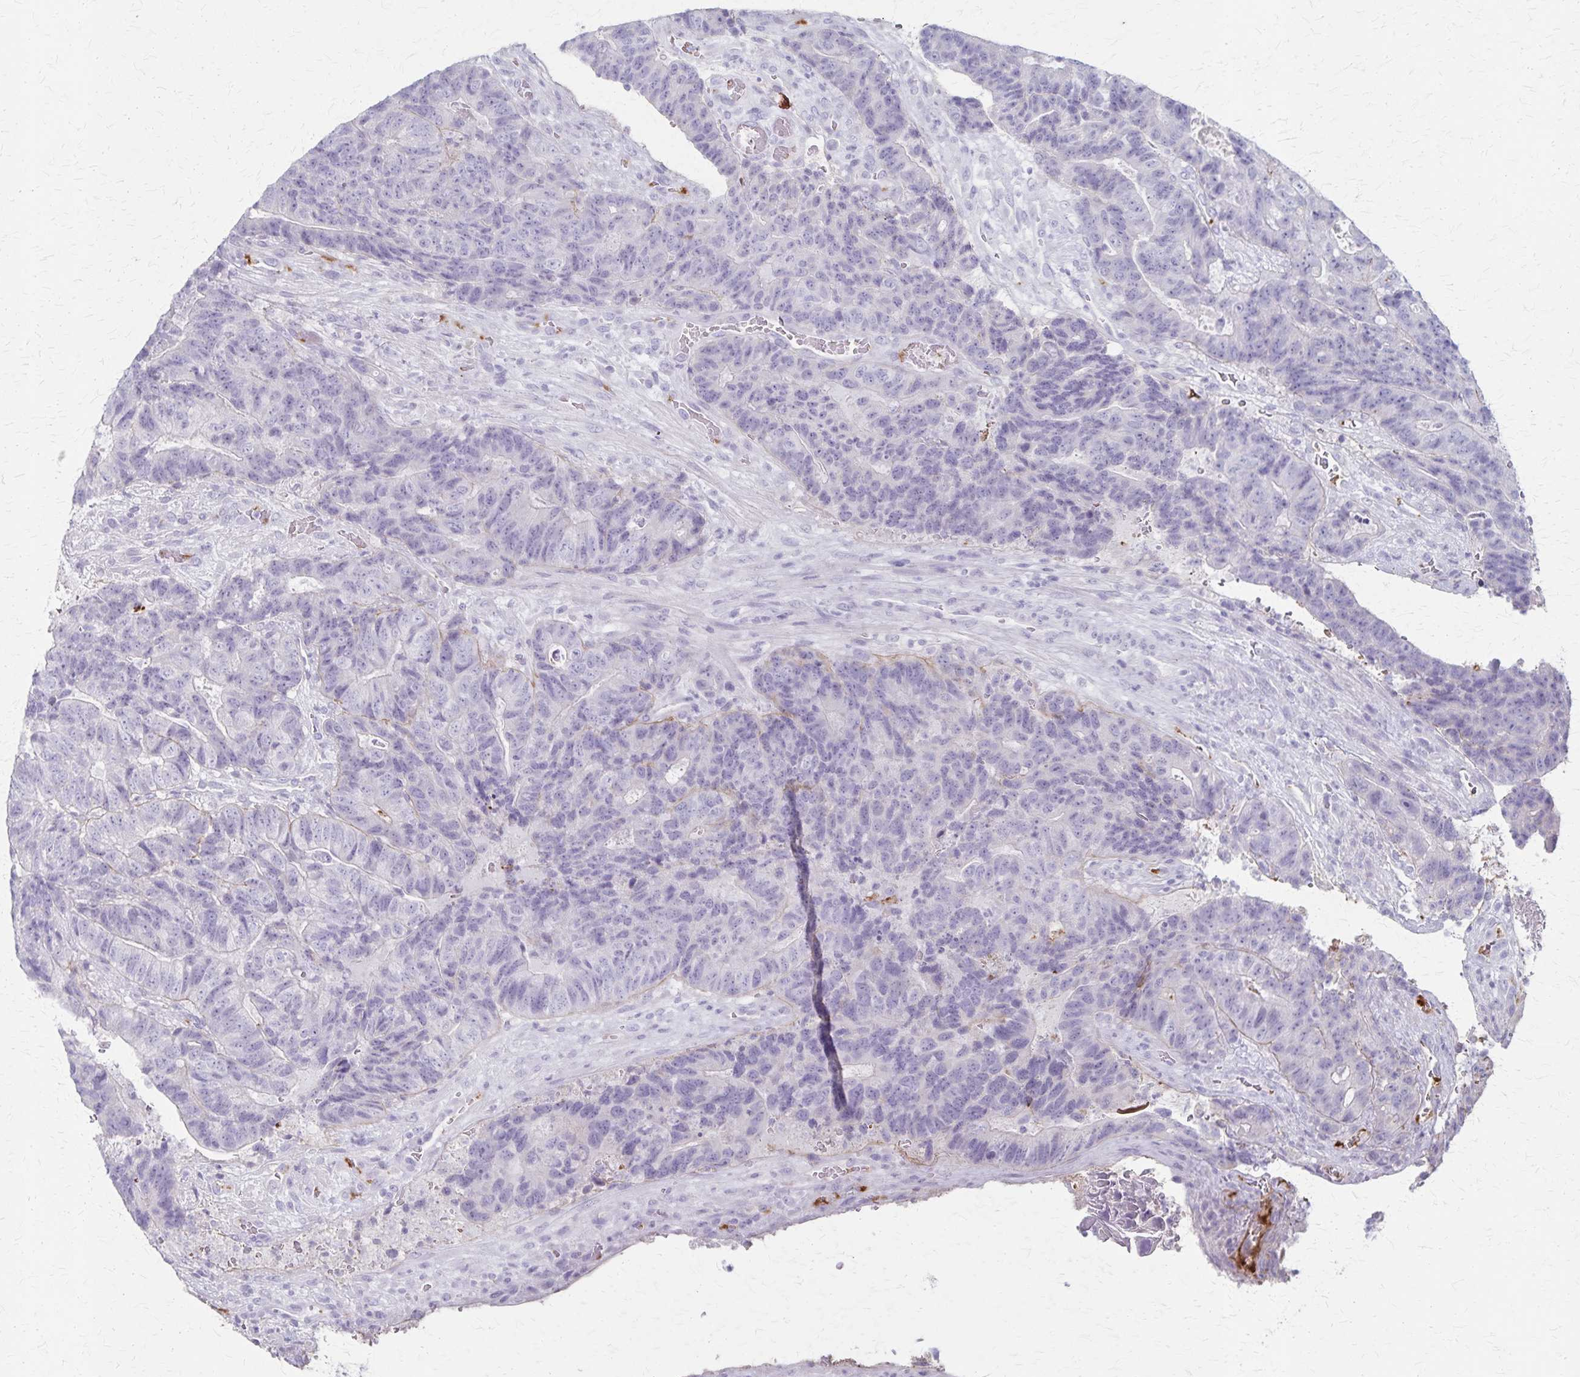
{"staining": {"intensity": "negative", "quantity": "none", "location": "none"}, "tissue": "colorectal cancer", "cell_type": "Tumor cells", "image_type": "cancer", "snomed": [{"axis": "morphology", "description": "Normal tissue, NOS"}, {"axis": "morphology", "description": "Adenocarcinoma, NOS"}, {"axis": "topography", "description": "Colon"}], "caption": "Human colorectal cancer stained for a protein using immunohistochemistry (IHC) reveals no staining in tumor cells.", "gene": "RASL10B", "patient": {"sex": "female", "age": 48}}